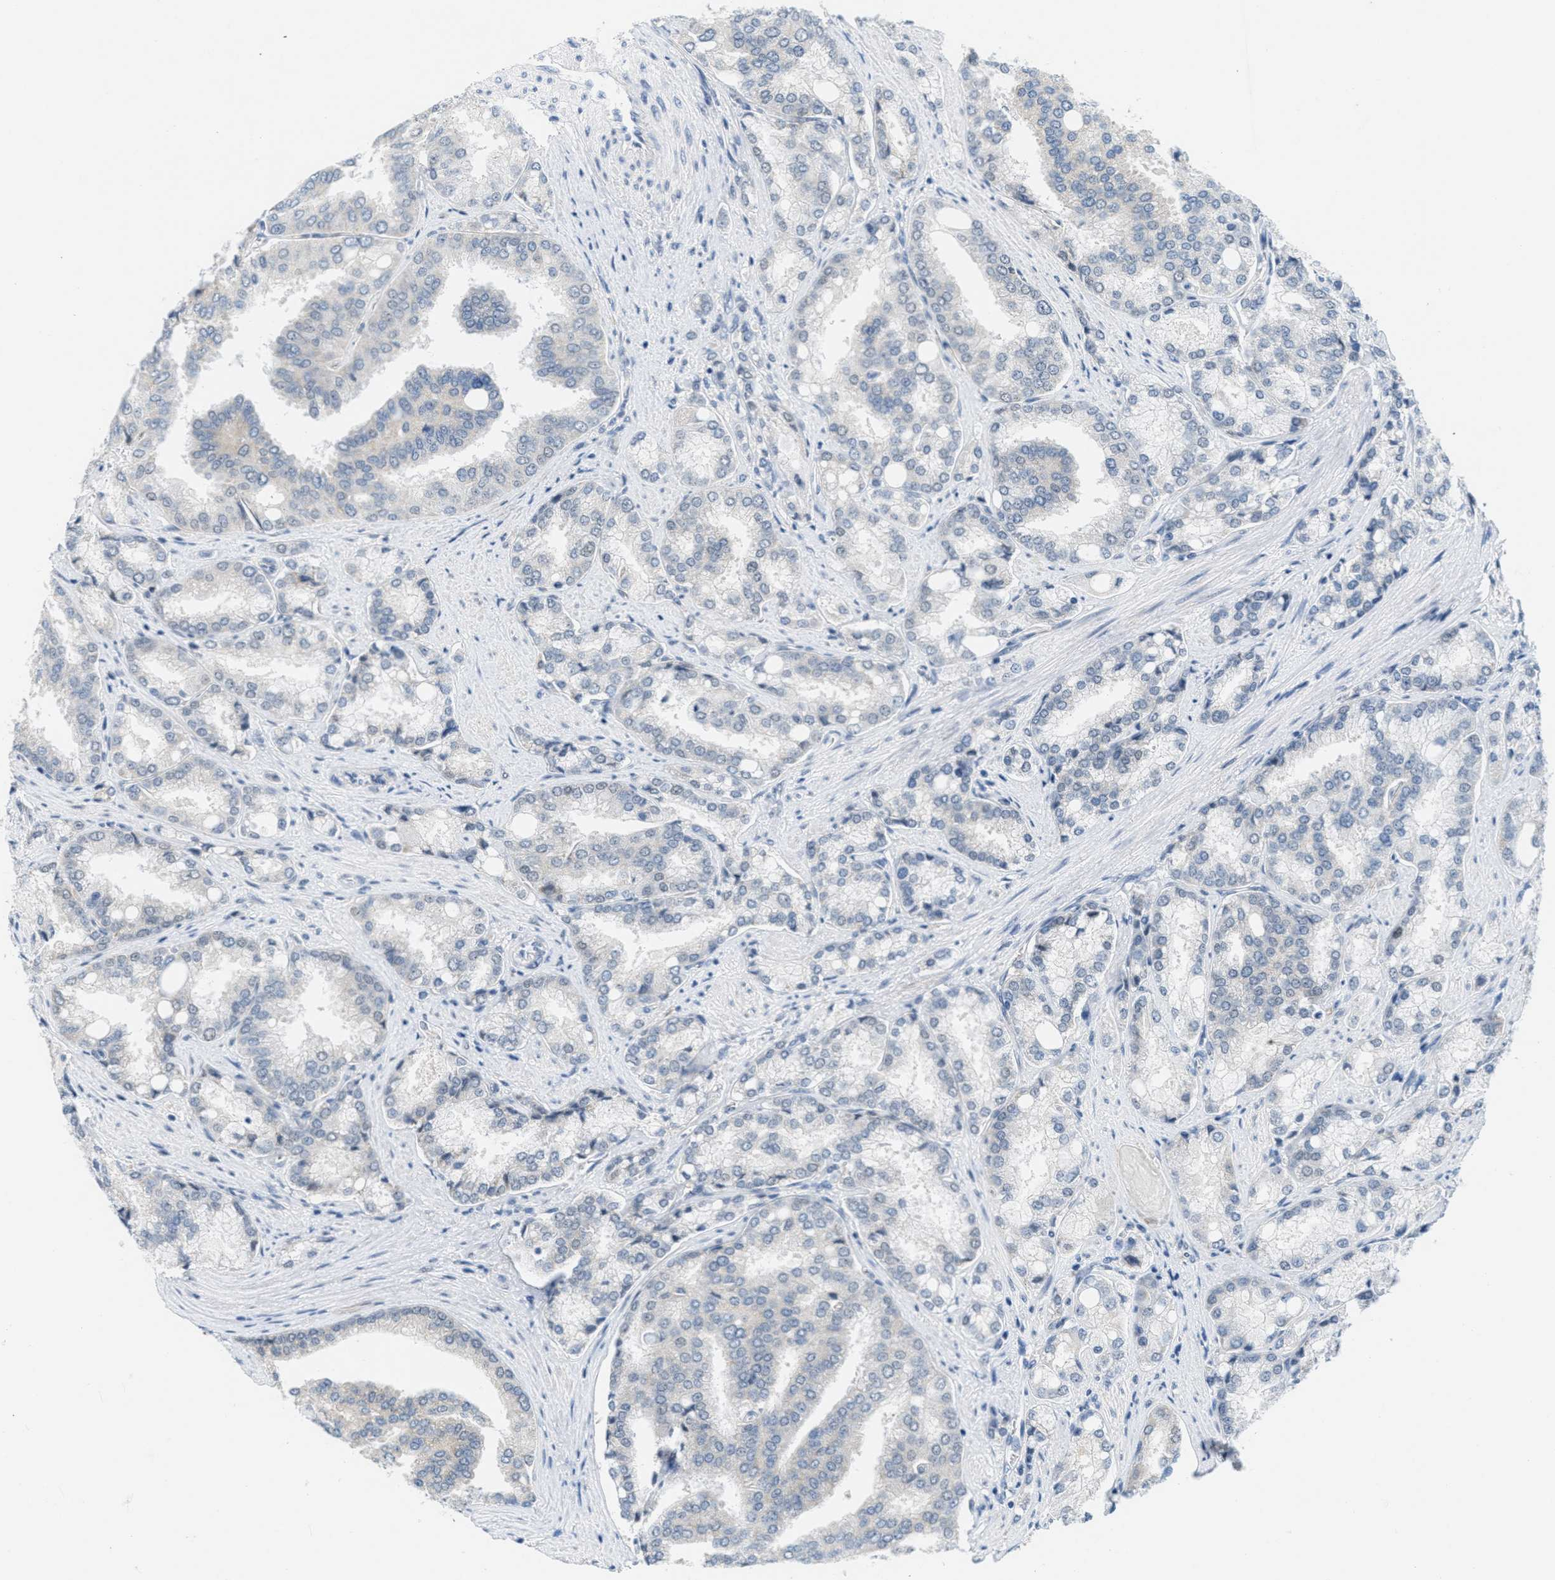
{"staining": {"intensity": "negative", "quantity": "none", "location": "none"}, "tissue": "prostate cancer", "cell_type": "Tumor cells", "image_type": "cancer", "snomed": [{"axis": "morphology", "description": "Adenocarcinoma, High grade"}, {"axis": "topography", "description": "Prostate"}], "caption": "Prostate cancer (high-grade adenocarcinoma) was stained to show a protein in brown. There is no significant positivity in tumor cells. (DAB immunohistochemistry visualized using brightfield microscopy, high magnification).", "gene": "HS3ST2", "patient": {"sex": "male", "age": 50}}